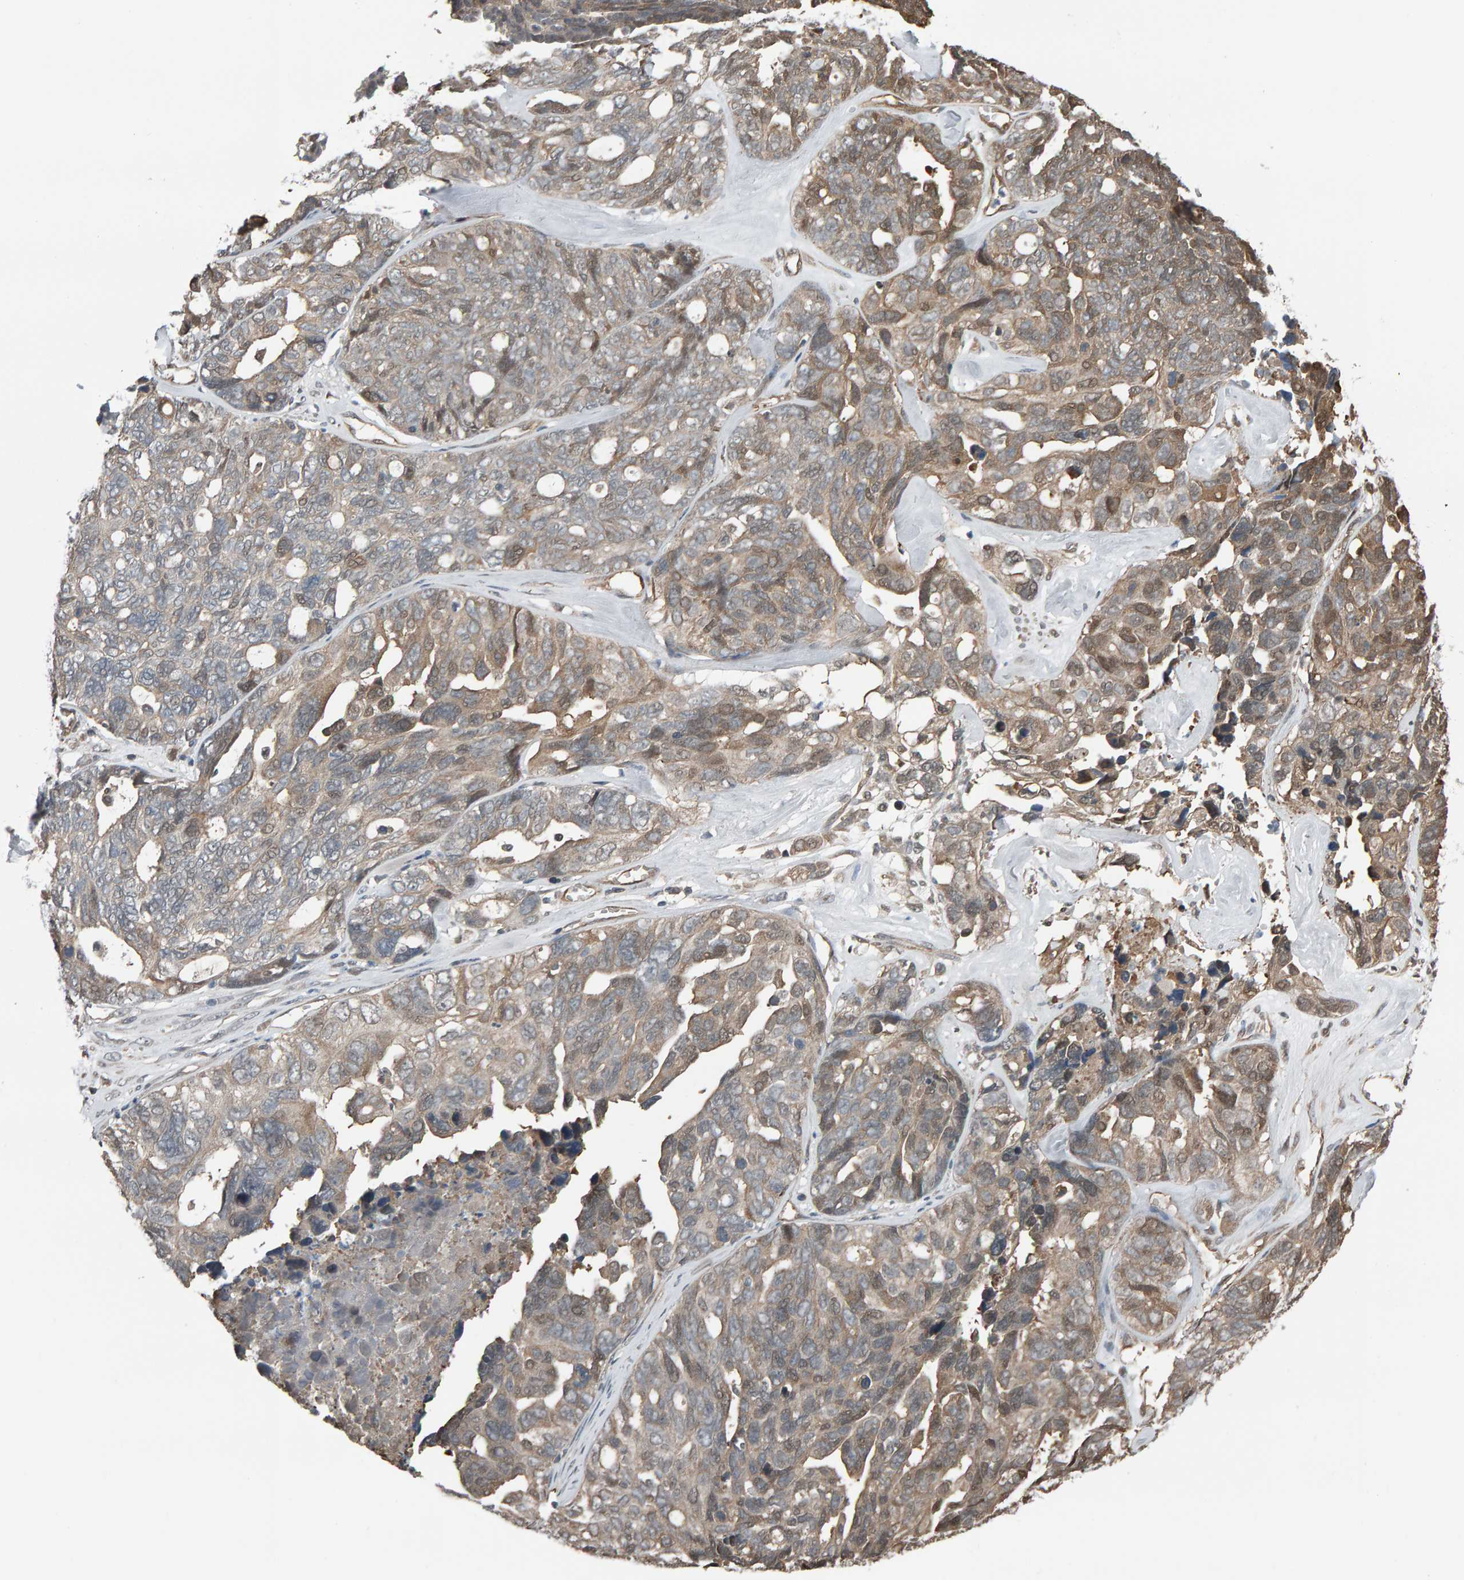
{"staining": {"intensity": "weak", "quantity": ">75%", "location": "cytoplasmic/membranous"}, "tissue": "ovarian cancer", "cell_type": "Tumor cells", "image_type": "cancer", "snomed": [{"axis": "morphology", "description": "Cystadenocarcinoma, serous, NOS"}, {"axis": "topography", "description": "Ovary"}], "caption": "Immunohistochemical staining of ovarian cancer displays low levels of weak cytoplasmic/membranous protein staining in about >75% of tumor cells.", "gene": "COASY", "patient": {"sex": "female", "age": 79}}